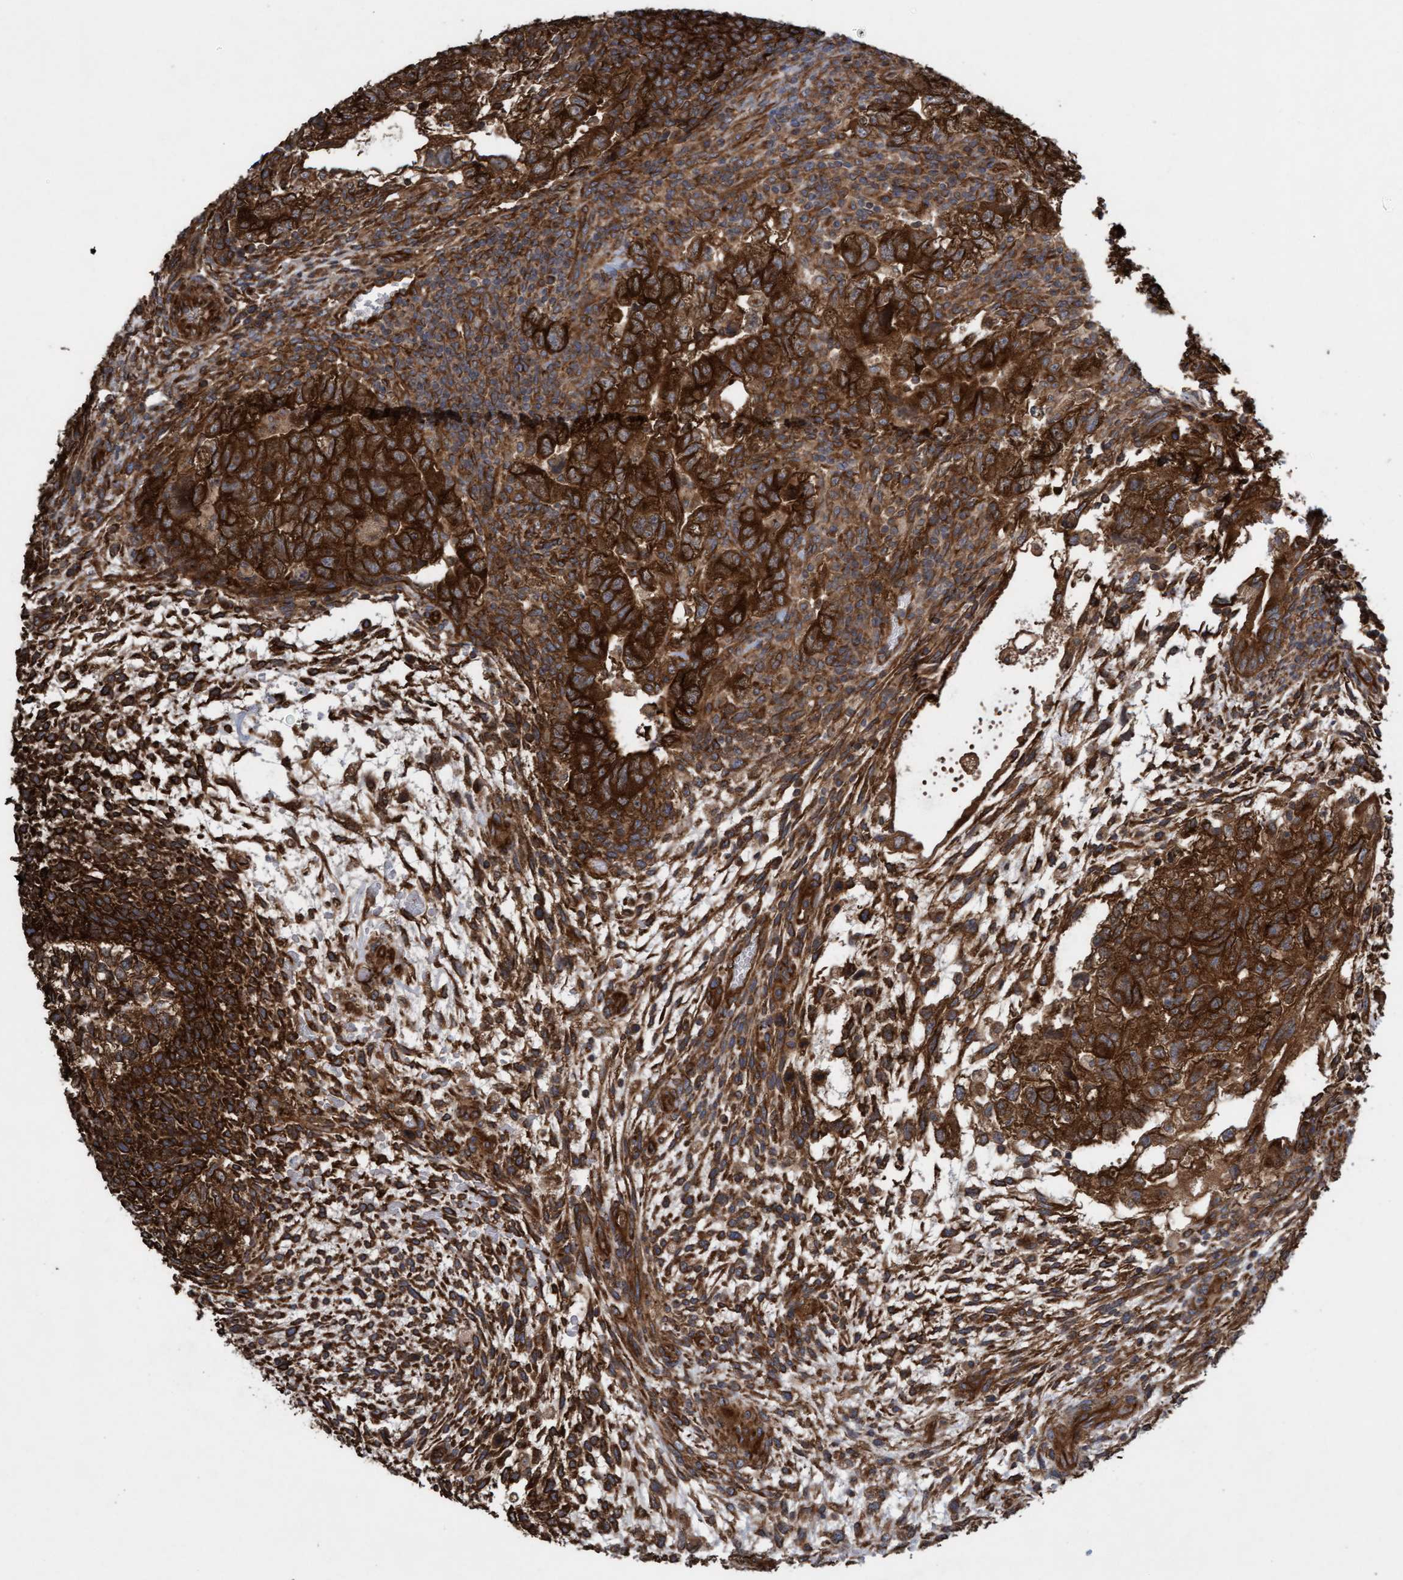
{"staining": {"intensity": "strong", "quantity": ">75%", "location": "cytoplasmic/membranous"}, "tissue": "testis cancer", "cell_type": "Tumor cells", "image_type": "cancer", "snomed": [{"axis": "morphology", "description": "Carcinoma, Embryonal, NOS"}, {"axis": "topography", "description": "Testis"}], "caption": "Brown immunohistochemical staining in human testis cancer displays strong cytoplasmic/membranous staining in approximately >75% of tumor cells.", "gene": "CDC42EP4", "patient": {"sex": "male", "age": 36}}